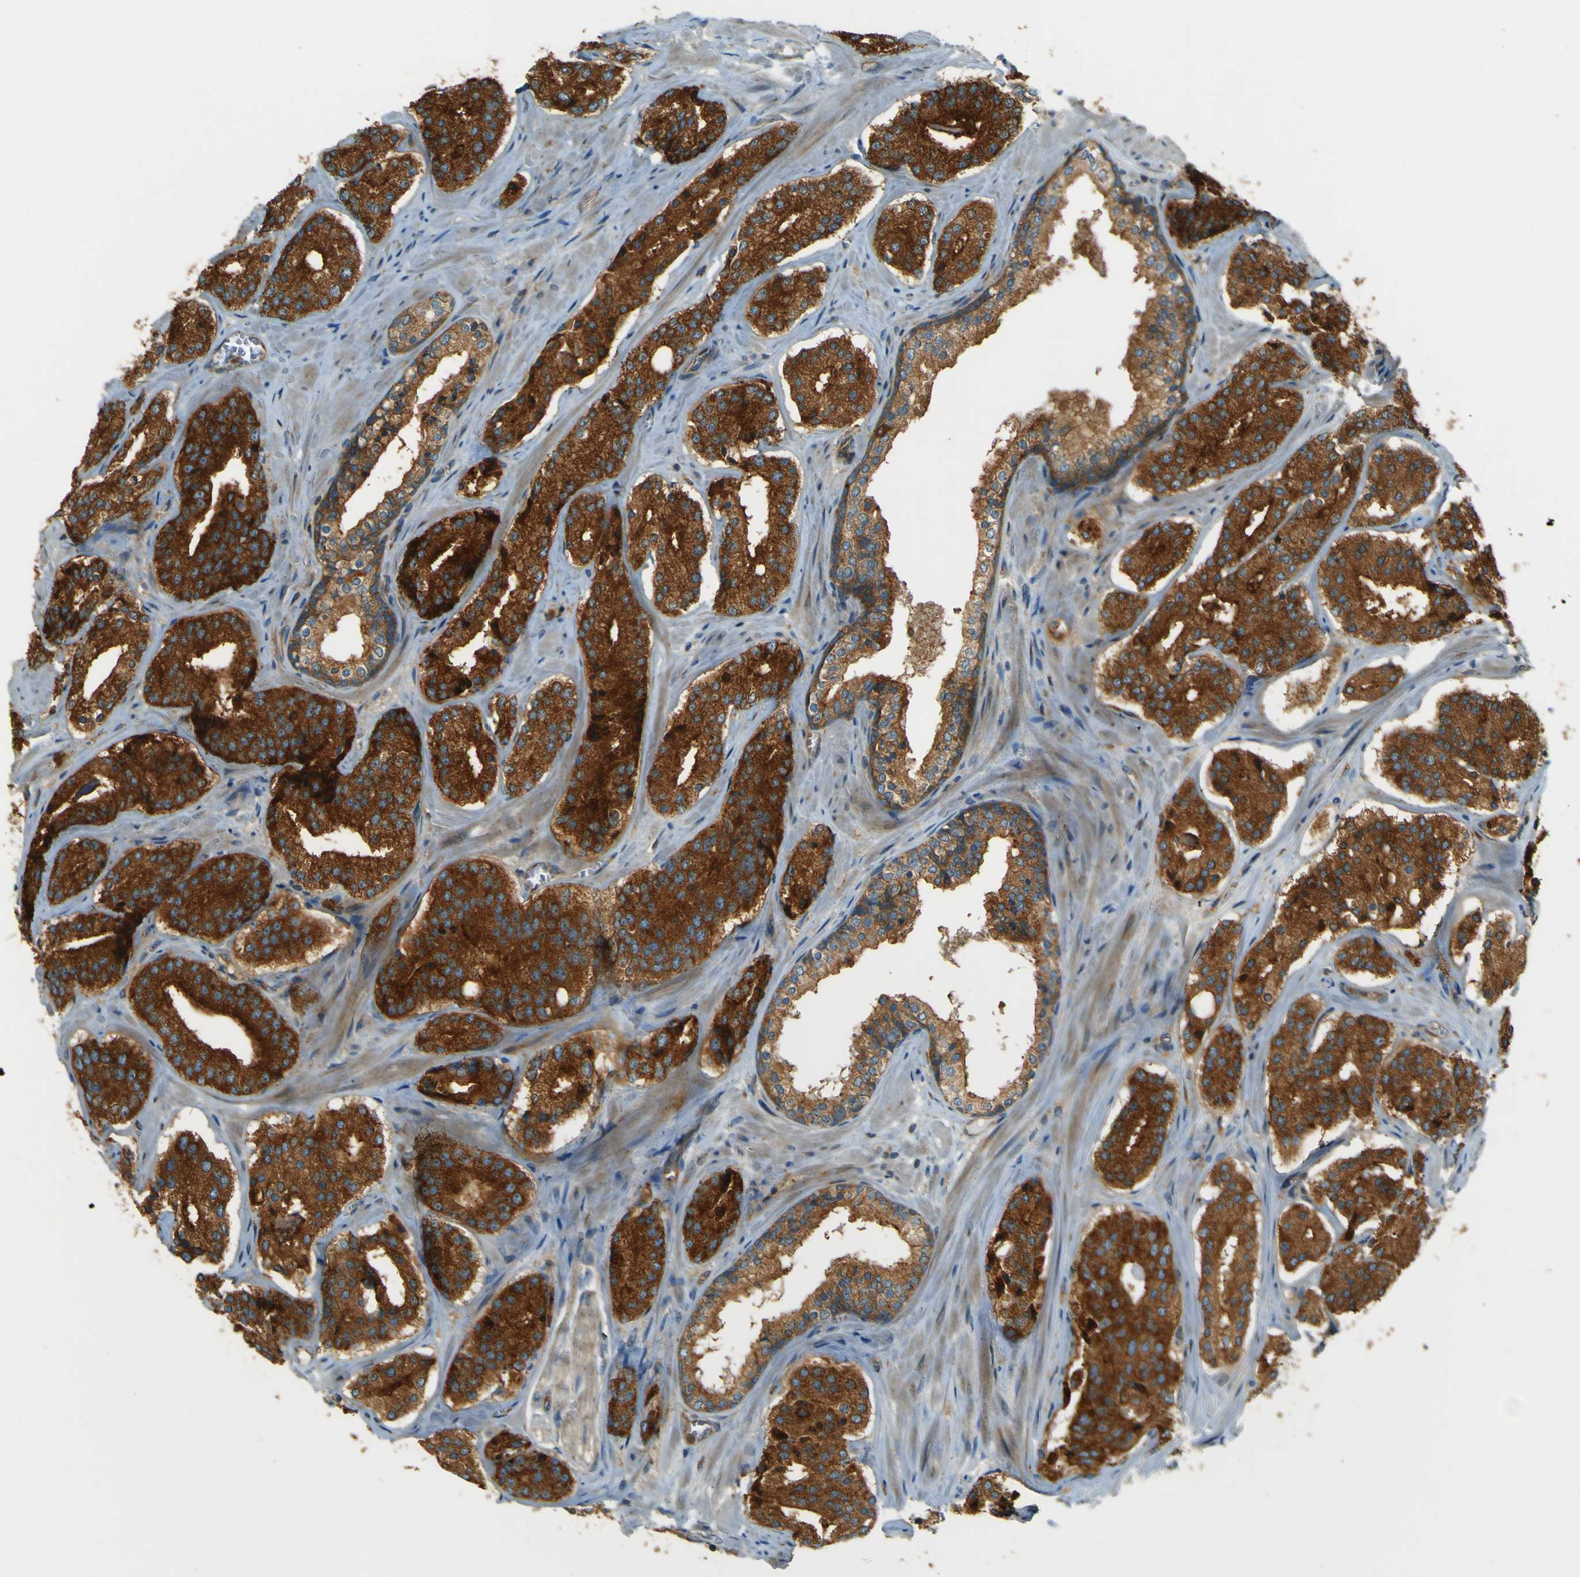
{"staining": {"intensity": "strong", "quantity": ">75%", "location": "cytoplasmic/membranous"}, "tissue": "prostate cancer", "cell_type": "Tumor cells", "image_type": "cancer", "snomed": [{"axis": "morphology", "description": "Adenocarcinoma, High grade"}, {"axis": "topography", "description": "Prostate"}], "caption": "Approximately >75% of tumor cells in adenocarcinoma (high-grade) (prostate) demonstrate strong cytoplasmic/membranous protein positivity as visualized by brown immunohistochemical staining.", "gene": "DNAJC5", "patient": {"sex": "male", "age": 60}}